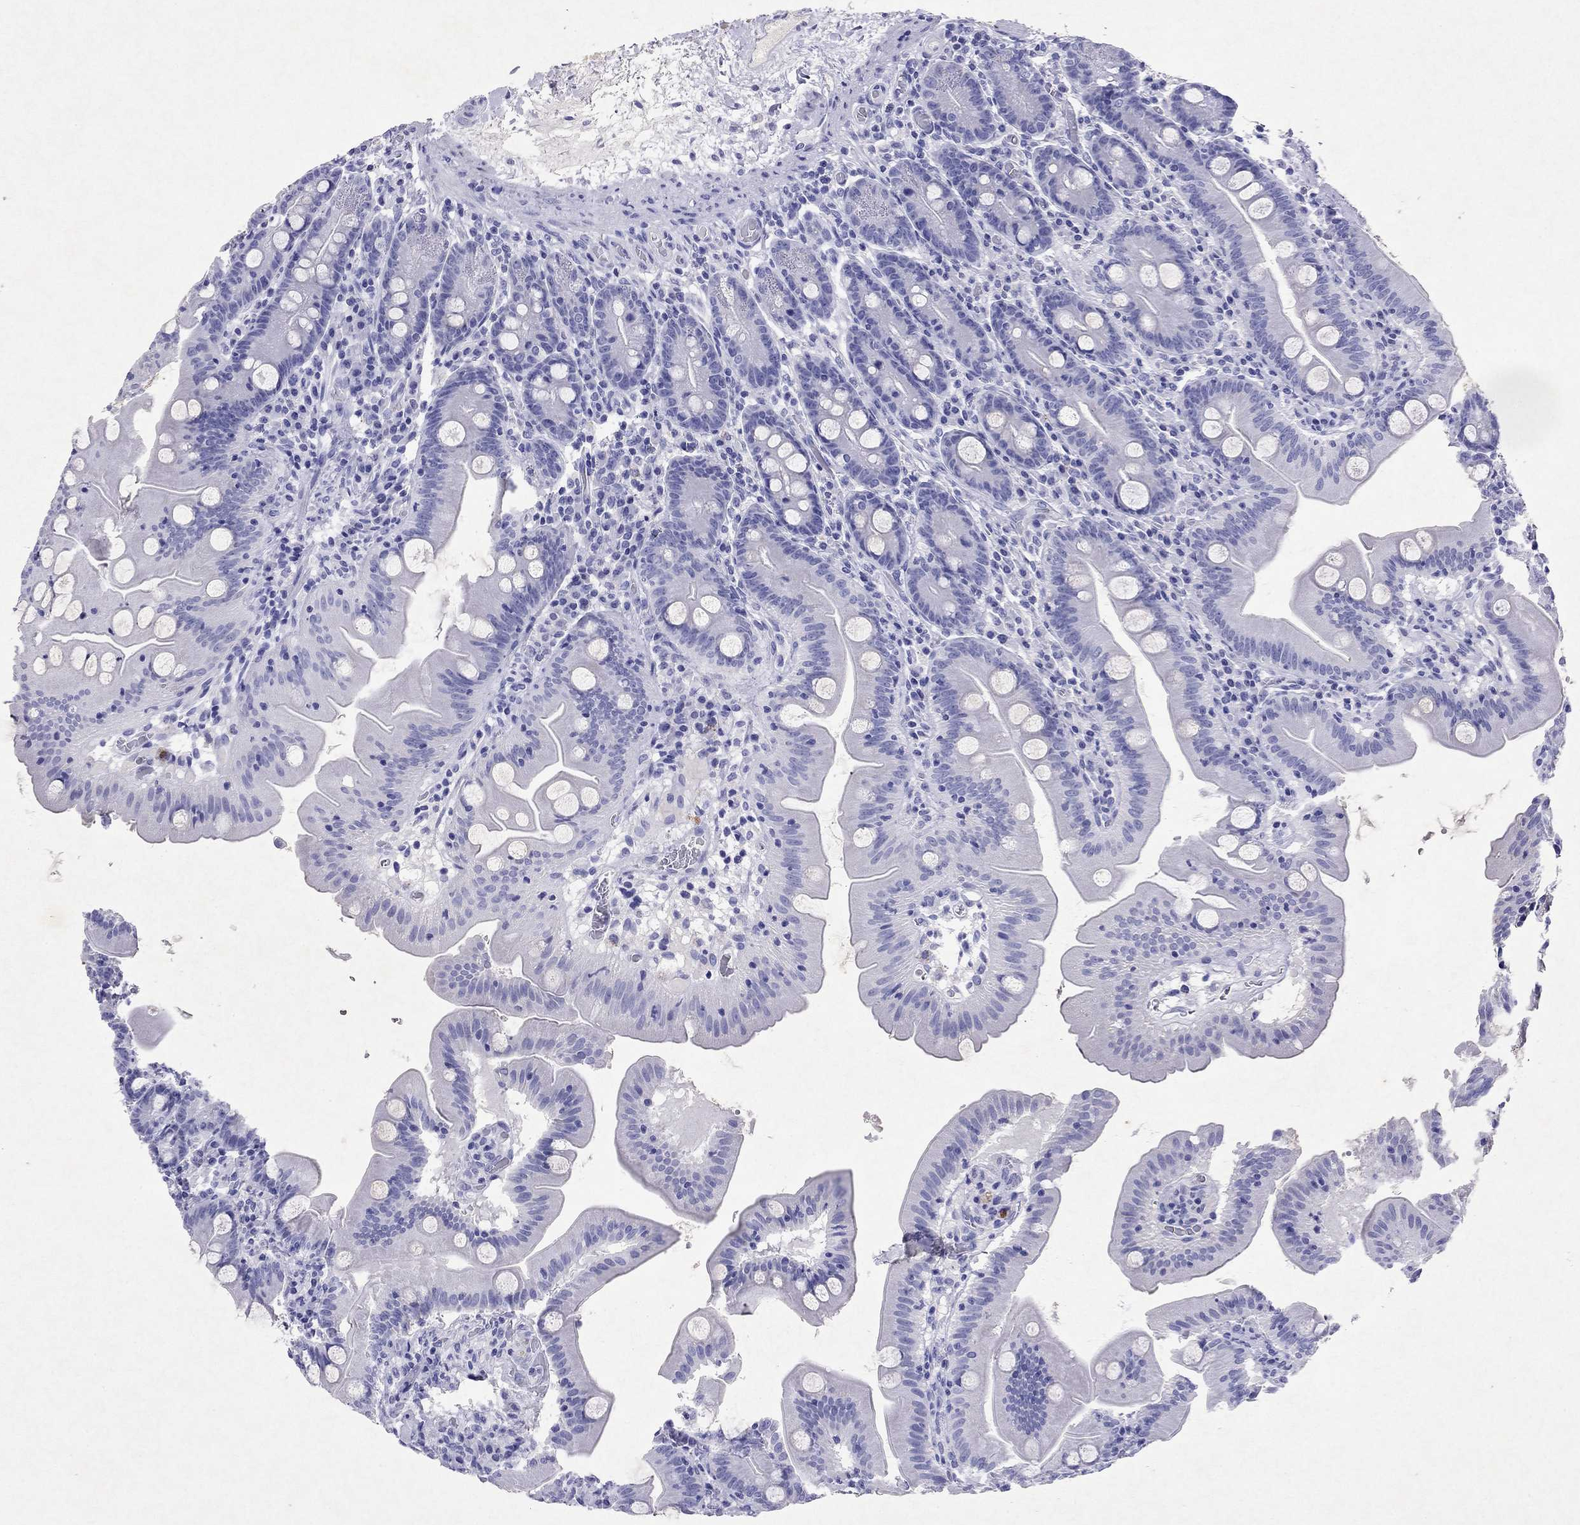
{"staining": {"intensity": "negative", "quantity": "none", "location": "none"}, "tissue": "small intestine", "cell_type": "Glandular cells", "image_type": "normal", "snomed": [{"axis": "morphology", "description": "Normal tissue, NOS"}, {"axis": "topography", "description": "Small intestine"}], "caption": "This image is of normal small intestine stained with immunohistochemistry (IHC) to label a protein in brown with the nuclei are counter-stained blue. There is no positivity in glandular cells. (DAB (3,3'-diaminobenzidine) immunohistochemistry (IHC) with hematoxylin counter stain).", "gene": "ARMC12", "patient": {"sex": "male", "age": 37}}